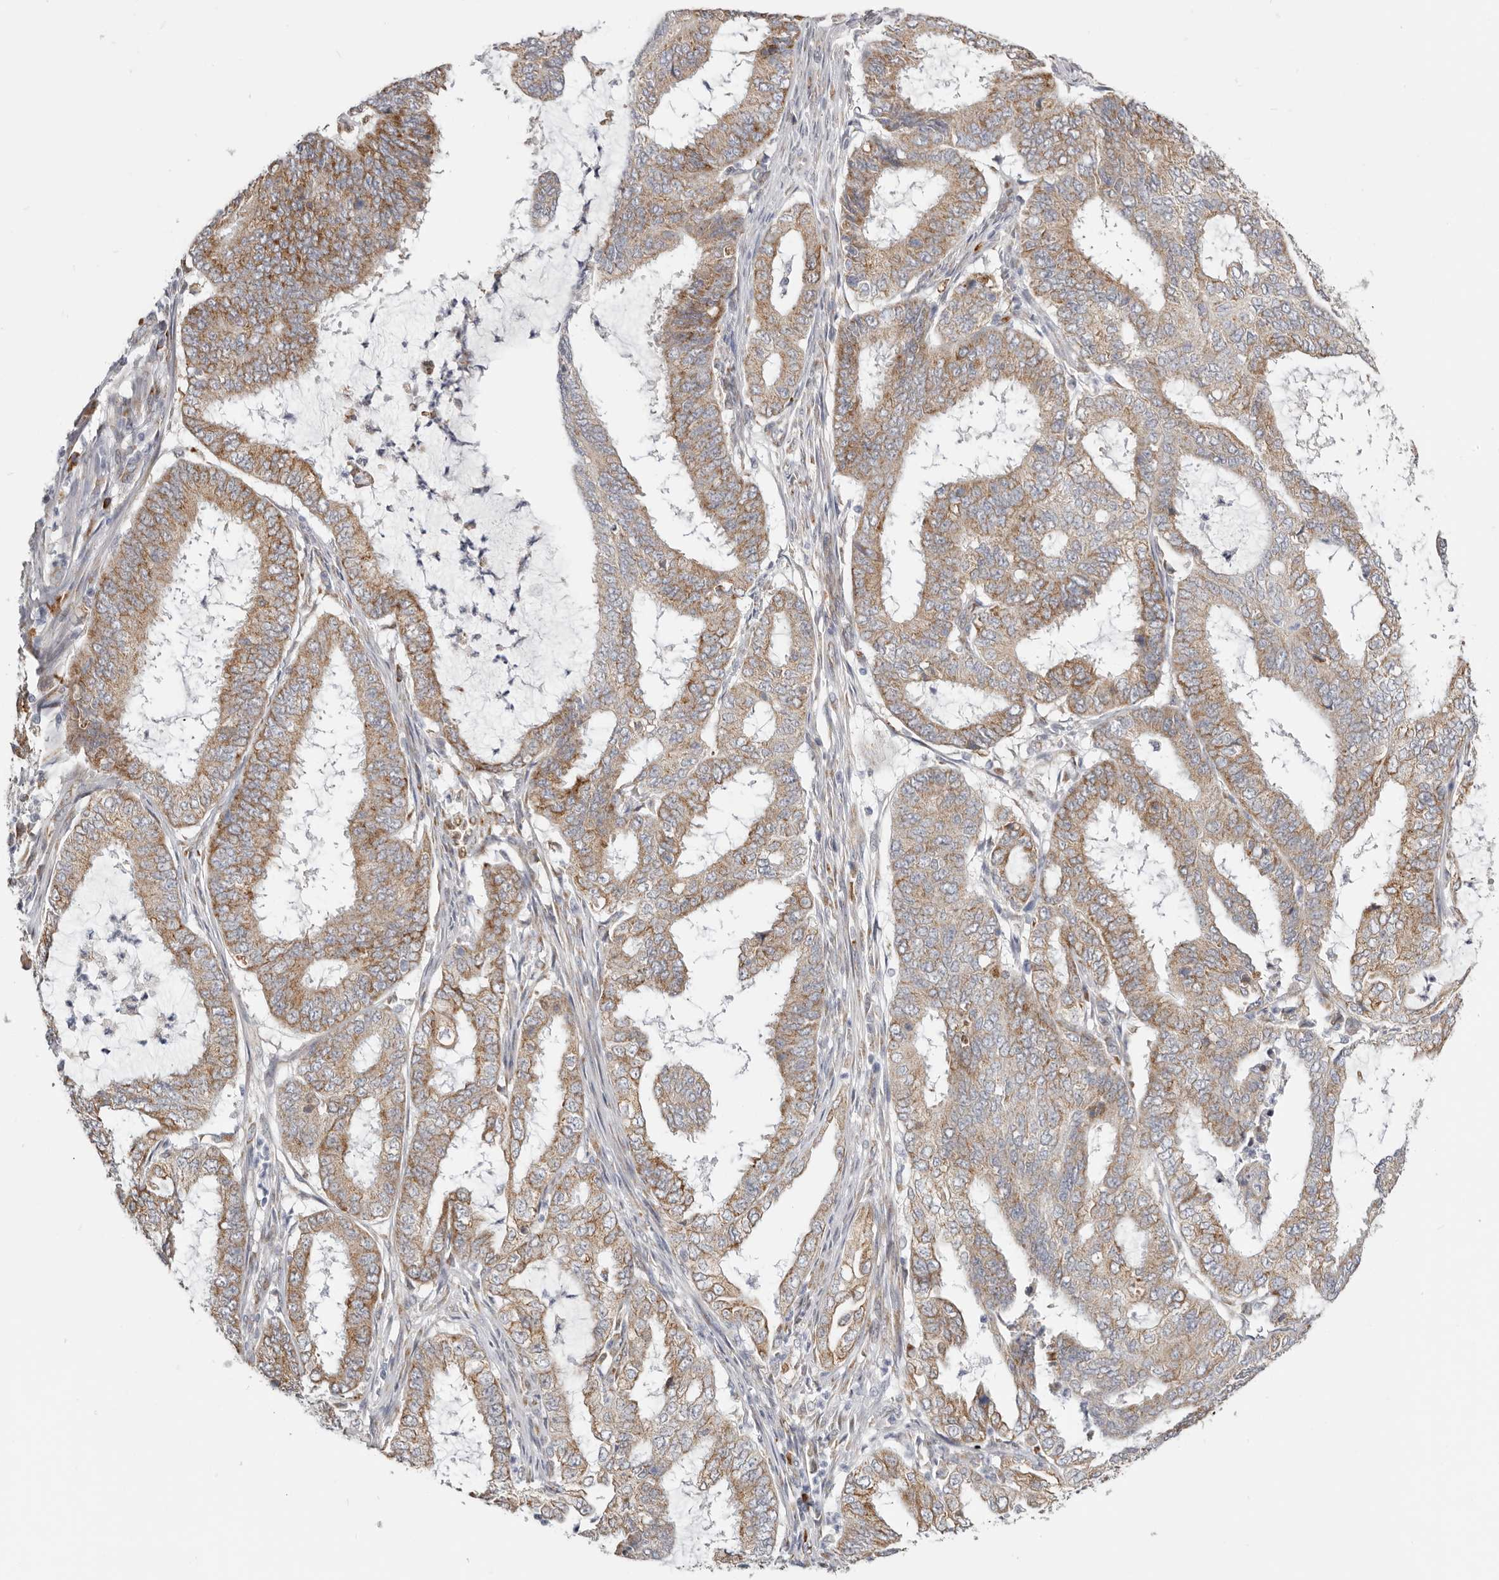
{"staining": {"intensity": "moderate", "quantity": ">75%", "location": "cytoplasmic/membranous"}, "tissue": "endometrial cancer", "cell_type": "Tumor cells", "image_type": "cancer", "snomed": [{"axis": "morphology", "description": "Adenocarcinoma, NOS"}, {"axis": "topography", "description": "Endometrium"}], "caption": "Immunohistochemistry (DAB) staining of endometrial cancer (adenocarcinoma) exhibits moderate cytoplasmic/membranous protein staining in about >75% of tumor cells.", "gene": "IL32", "patient": {"sex": "female", "age": 51}}